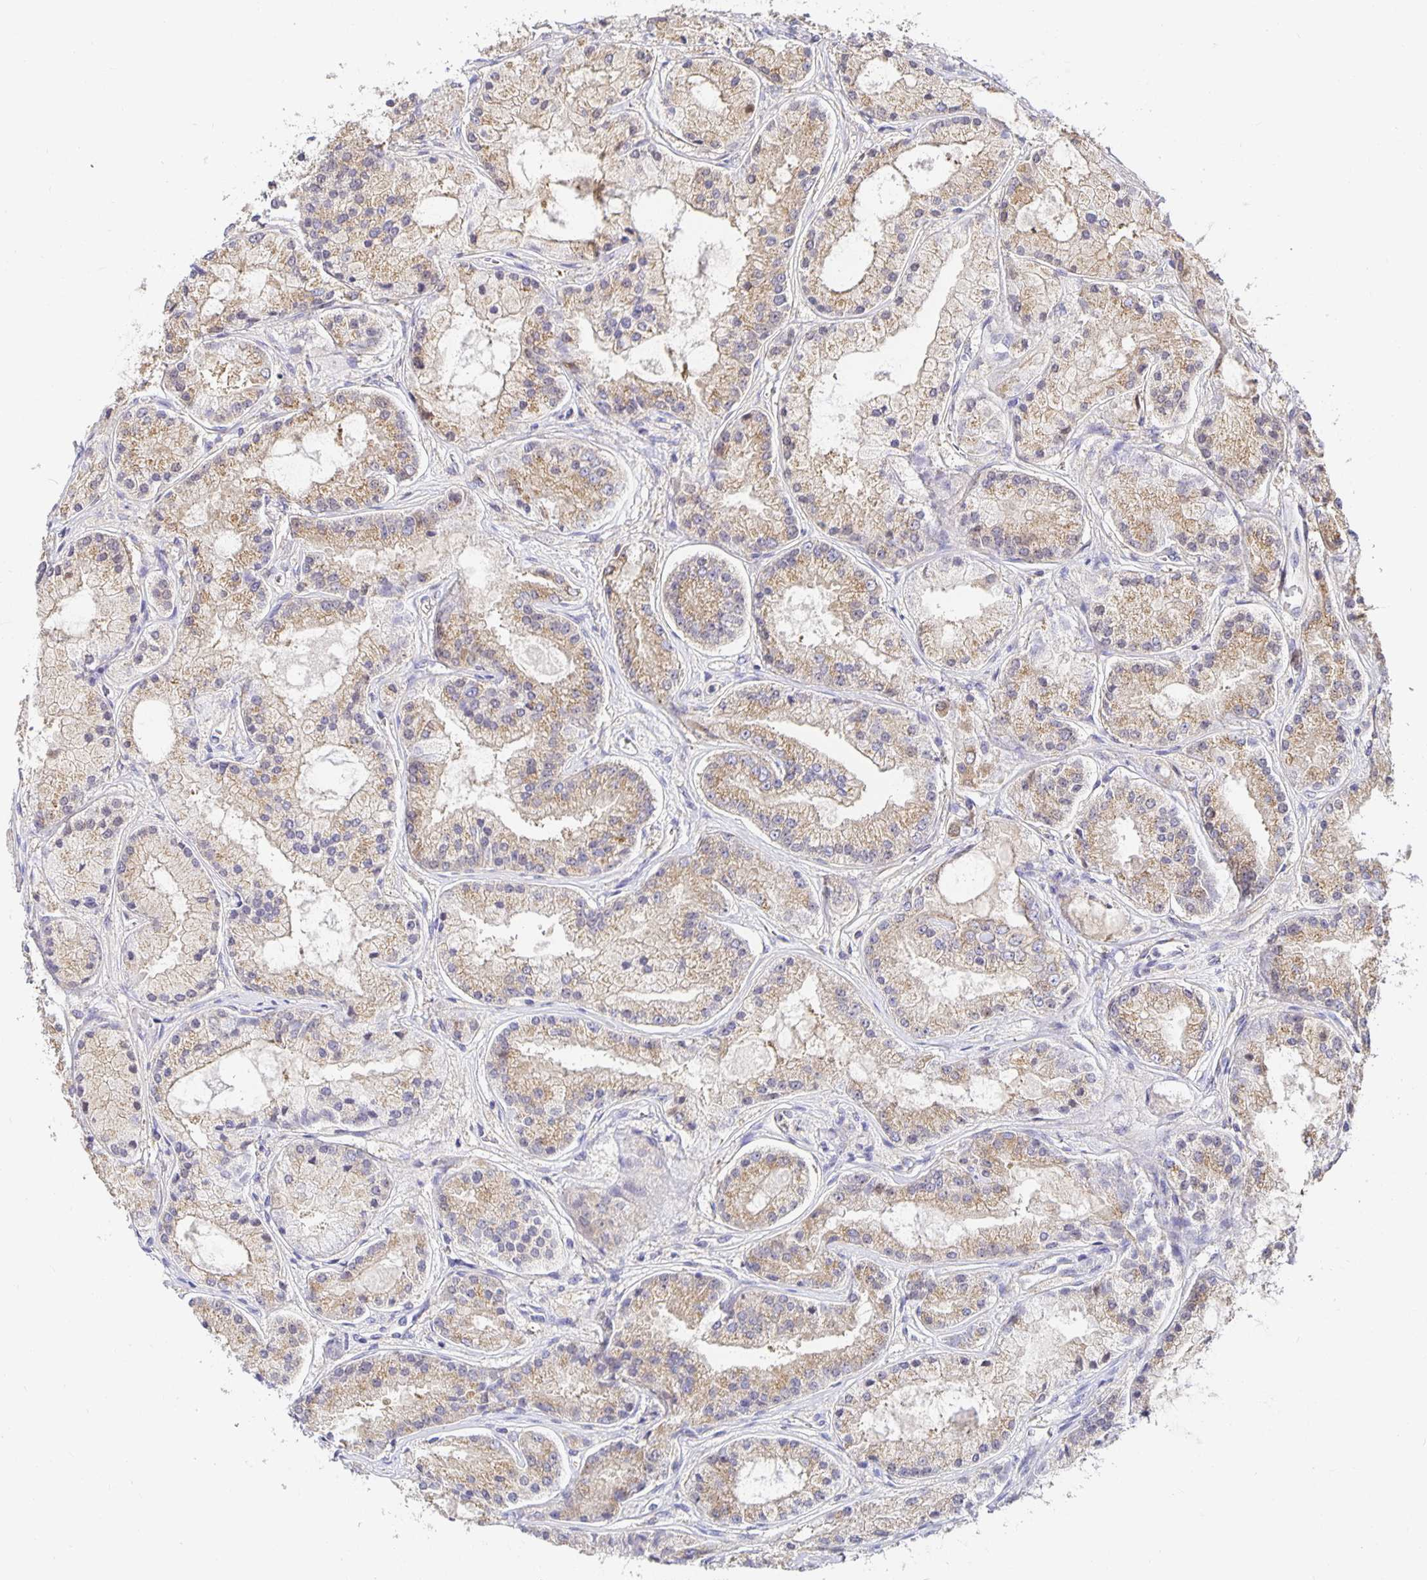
{"staining": {"intensity": "moderate", "quantity": ">75%", "location": "cytoplasmic/membranous"}, "tissue": "prostate cancer", "cell_type": "Tumor cells", "image_type": "cancer", "snomed": [{"axis": "morphology", "description": "Adenocarcinoma, High grade"}, {"axis": "topography", "description": "Prostate"}], "caption": "Tumor cells display moderate cytoplasmic/membranous staining in approximately >75% of cells in adenocarcinoma (high-grade) (prostate).", "gene": "USO1", "patient": {"sex": "male", "age": 67}}